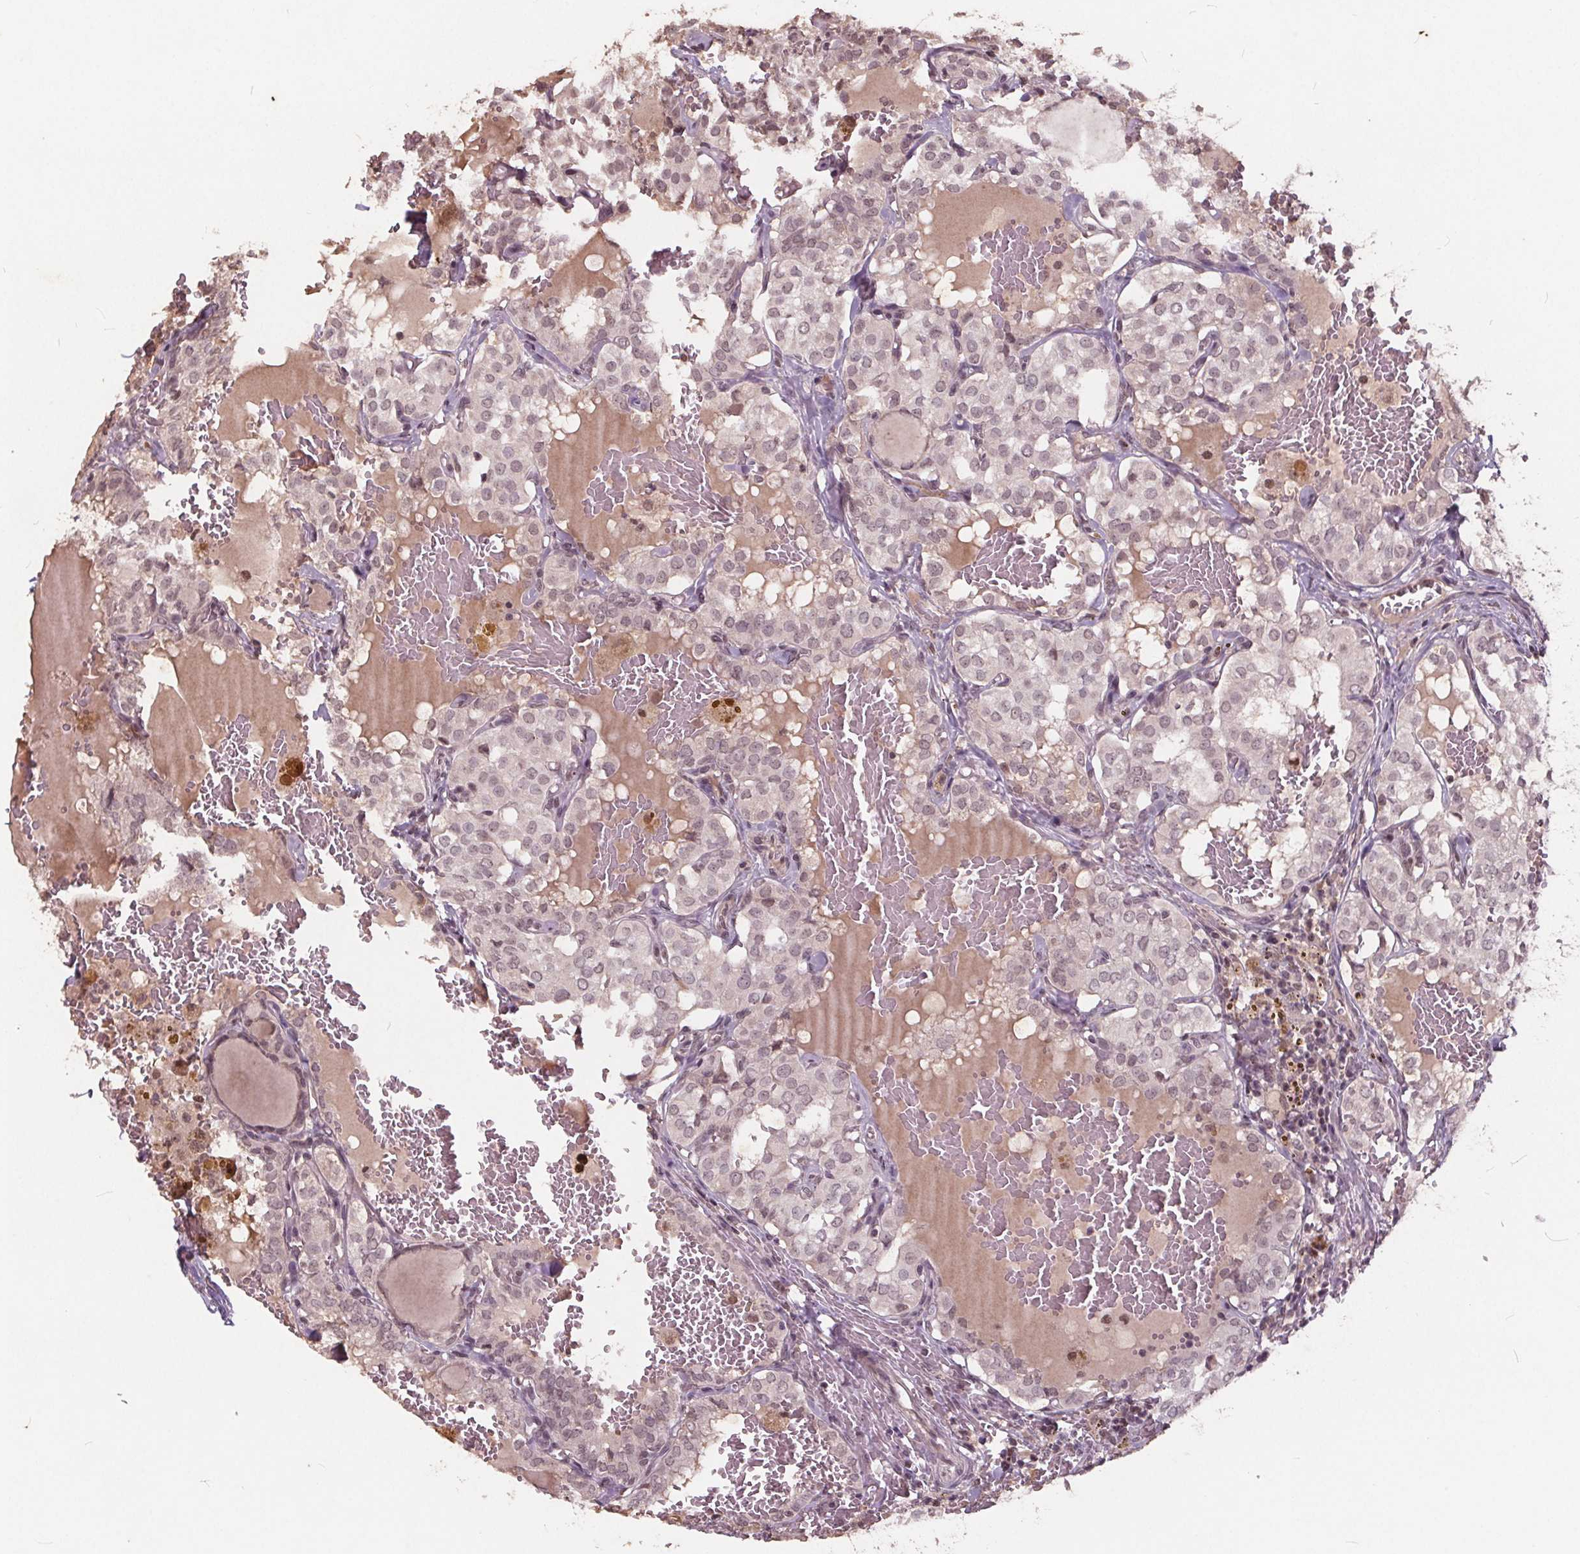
{"staining": {"intensity": "weak", "quantity": "25%-75%", "location": "nuclear"}, "tissue": "thyroid cancer", "cell_type": "Tumor cells", "image_type": "cancer", "snomed": [{"axis": "morphology", "description": "Papillary adenocarcinoma, NOS"}, {"axis": "topography", "description": "Thyroid gland"}], "caption": "High-power microscopy captured an IHC image of thyroid cancer (papillary adenocarcinoma), revealing weak nuclear expression in approximately 25%-75% of tumor cells. (brown staining indicates protein expression, while blue staining denotes nuclei).", "gene": "DNMT3B", "patient": {"sex": "male", "age": 20}}